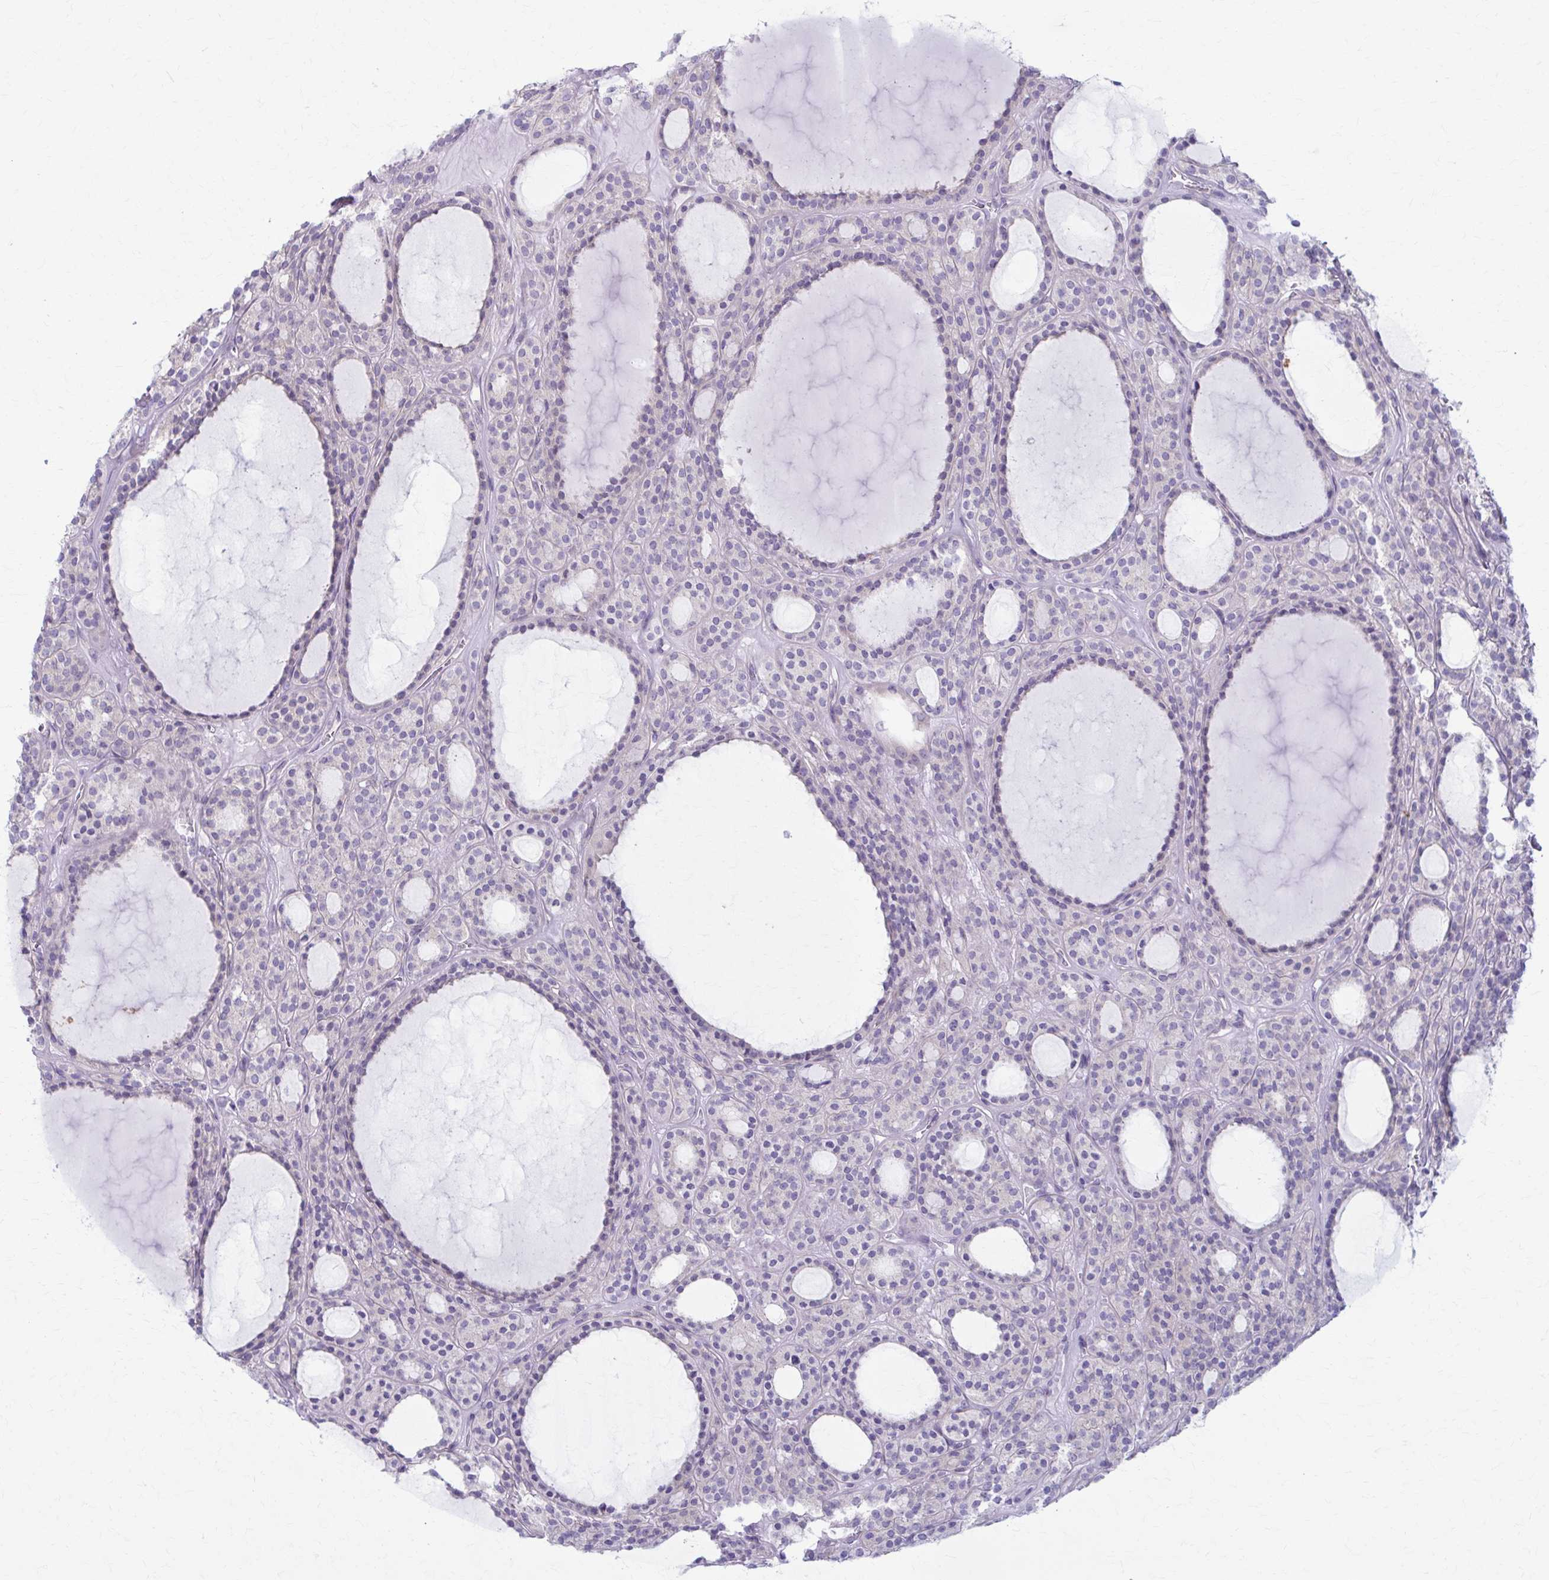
{"staining": {"intensity": "negative", "quantity": "none", "location": "none"}, "tissue": "thyroid cancer", "cell_type": "Tumor cells", "image_type": "cancer", "snomed": [{"axis": "morphology", "description": "Follicular adenoma carcinoma, NOS"}, {"axis": "topography", "description": "Thyroid gland"}], "caption": "This photomicrograph is of follicular adenoma carcinoma (thyroid) stained with immunohistochemistry to label a protein in brown with the nuclei are counter-stained blue. There is no expression in tumor cells.", "gene": "PRKRA", "patient": {"sex": "female", "age": 63}}